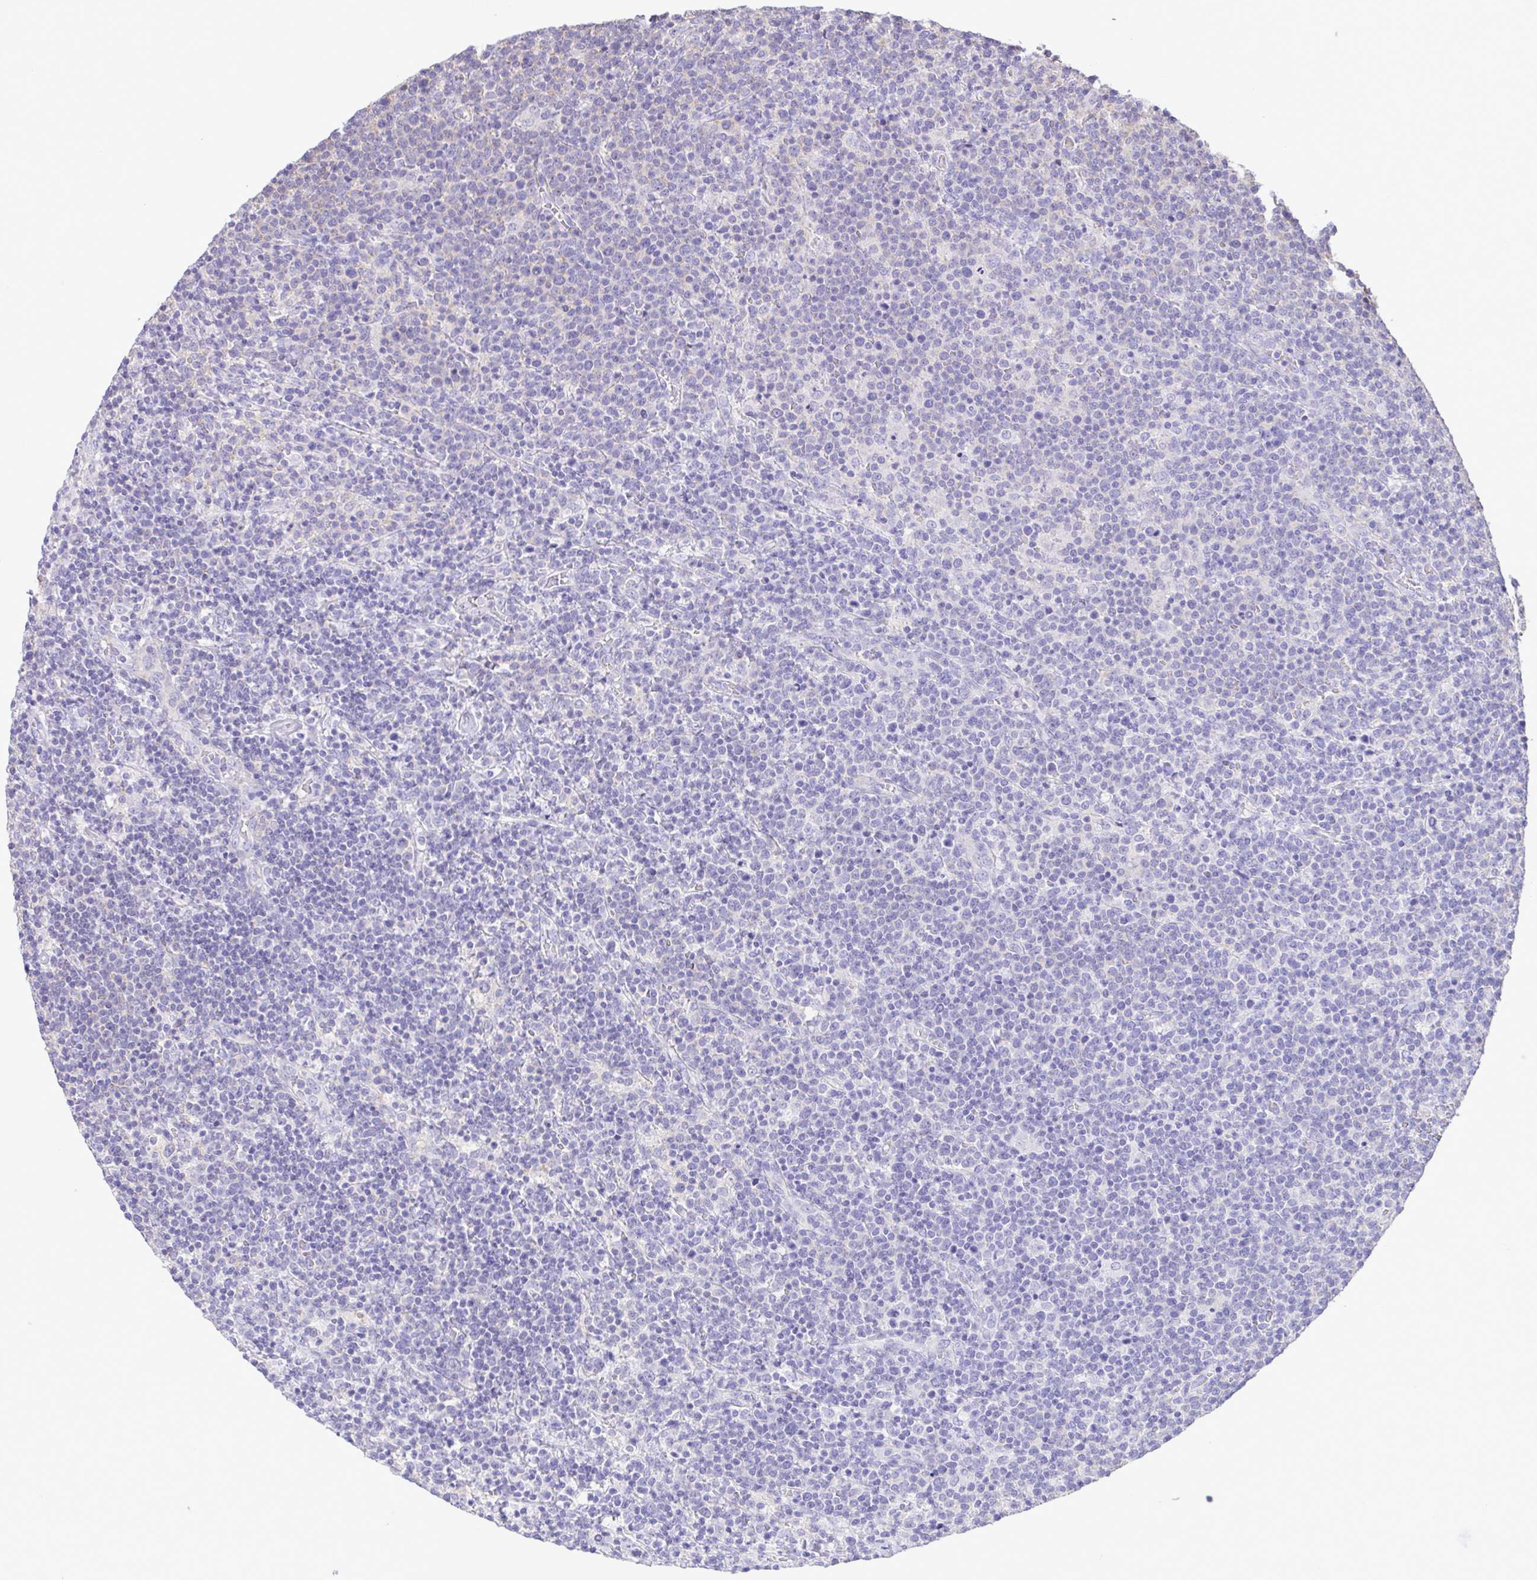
{"staining": {"intensity": "negative", "quantity": "none", "location": "none"}, "tissue": "lymphoma", "cell_type": "Tumor cells", "image_type": "cancer", "snomed": [{"axis": "morphology", "description": "Malignant lymphoma, non-Hodgkin's type, High grade"}, {"axis": "topography", "description": "Lymph node"}], "caption": "Tumor cells show no significant expression in high-grade malignant lymphoma, non-Hodgkin's type. The staining is performed using DAB brown chromogen with nuclei counter-stained in using hematoxylin.", "gene": "CYP17A1", "patient": {"sex": "male", "age": 61}}